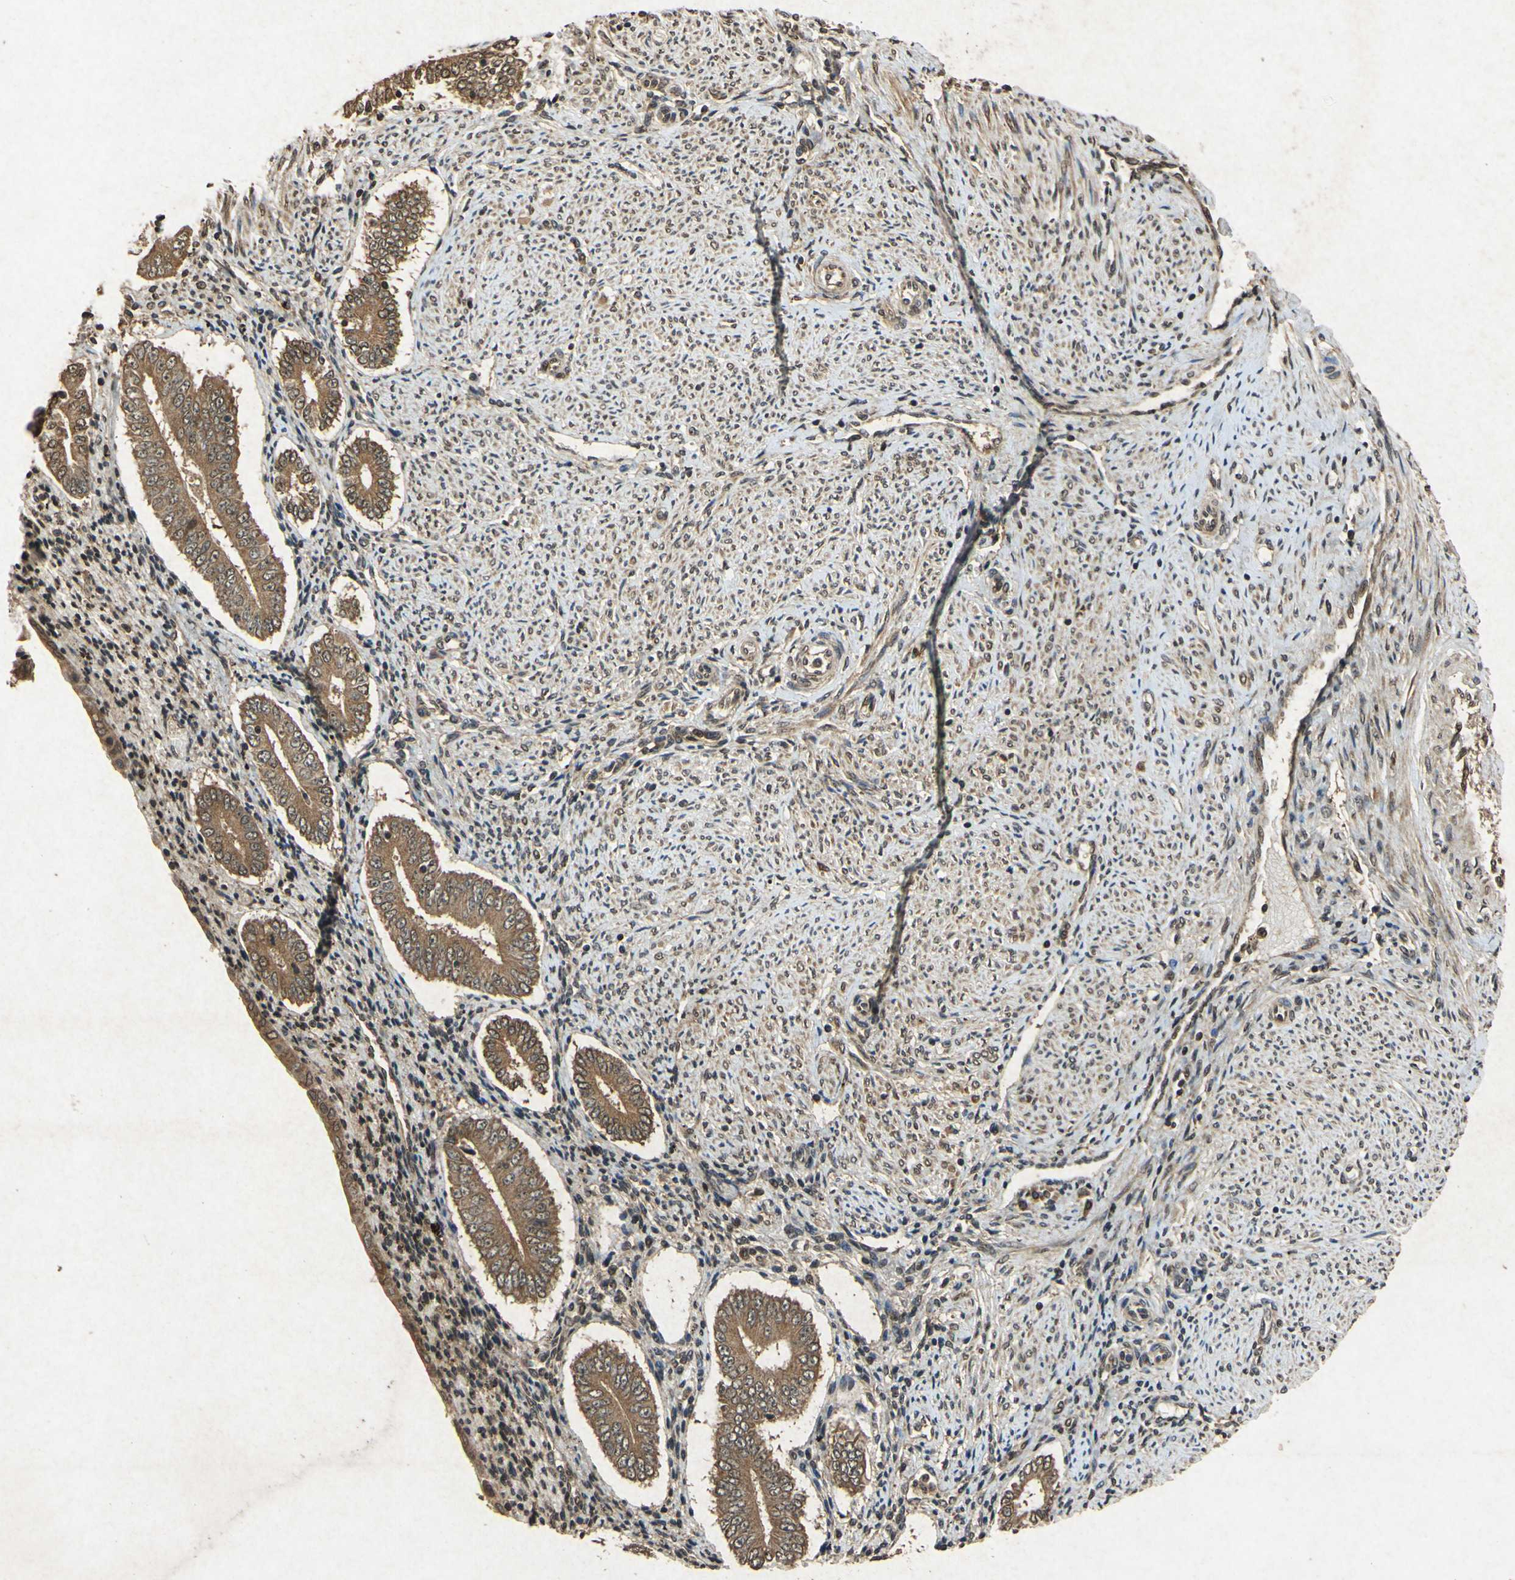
{"staining": {"intensity": "moderate", "quantity": ">75%", "location": "cytoplasmic/membranous,nuclear"}, "tissue": "endometrium", "cell_type": "Cells in endometrial stroma", "image_type": "normal", "snomed": [{"axis": "morphology", "description": "Normal tissue, NOS"}, {"axis": "topography", "description": "Endometrium"}], "caption": "Immunohistochemistry (IHC) of benign human endometrium exhibits medium levels of moderate cytoplasmic/membranous,nuclear positivity in approximately >75% of cells in endometrial stroma. (IHC, brightfield microscopy, high magnification).", "gene": "ATP6V1H", "patient": {"sex": "female", "age": 42}}